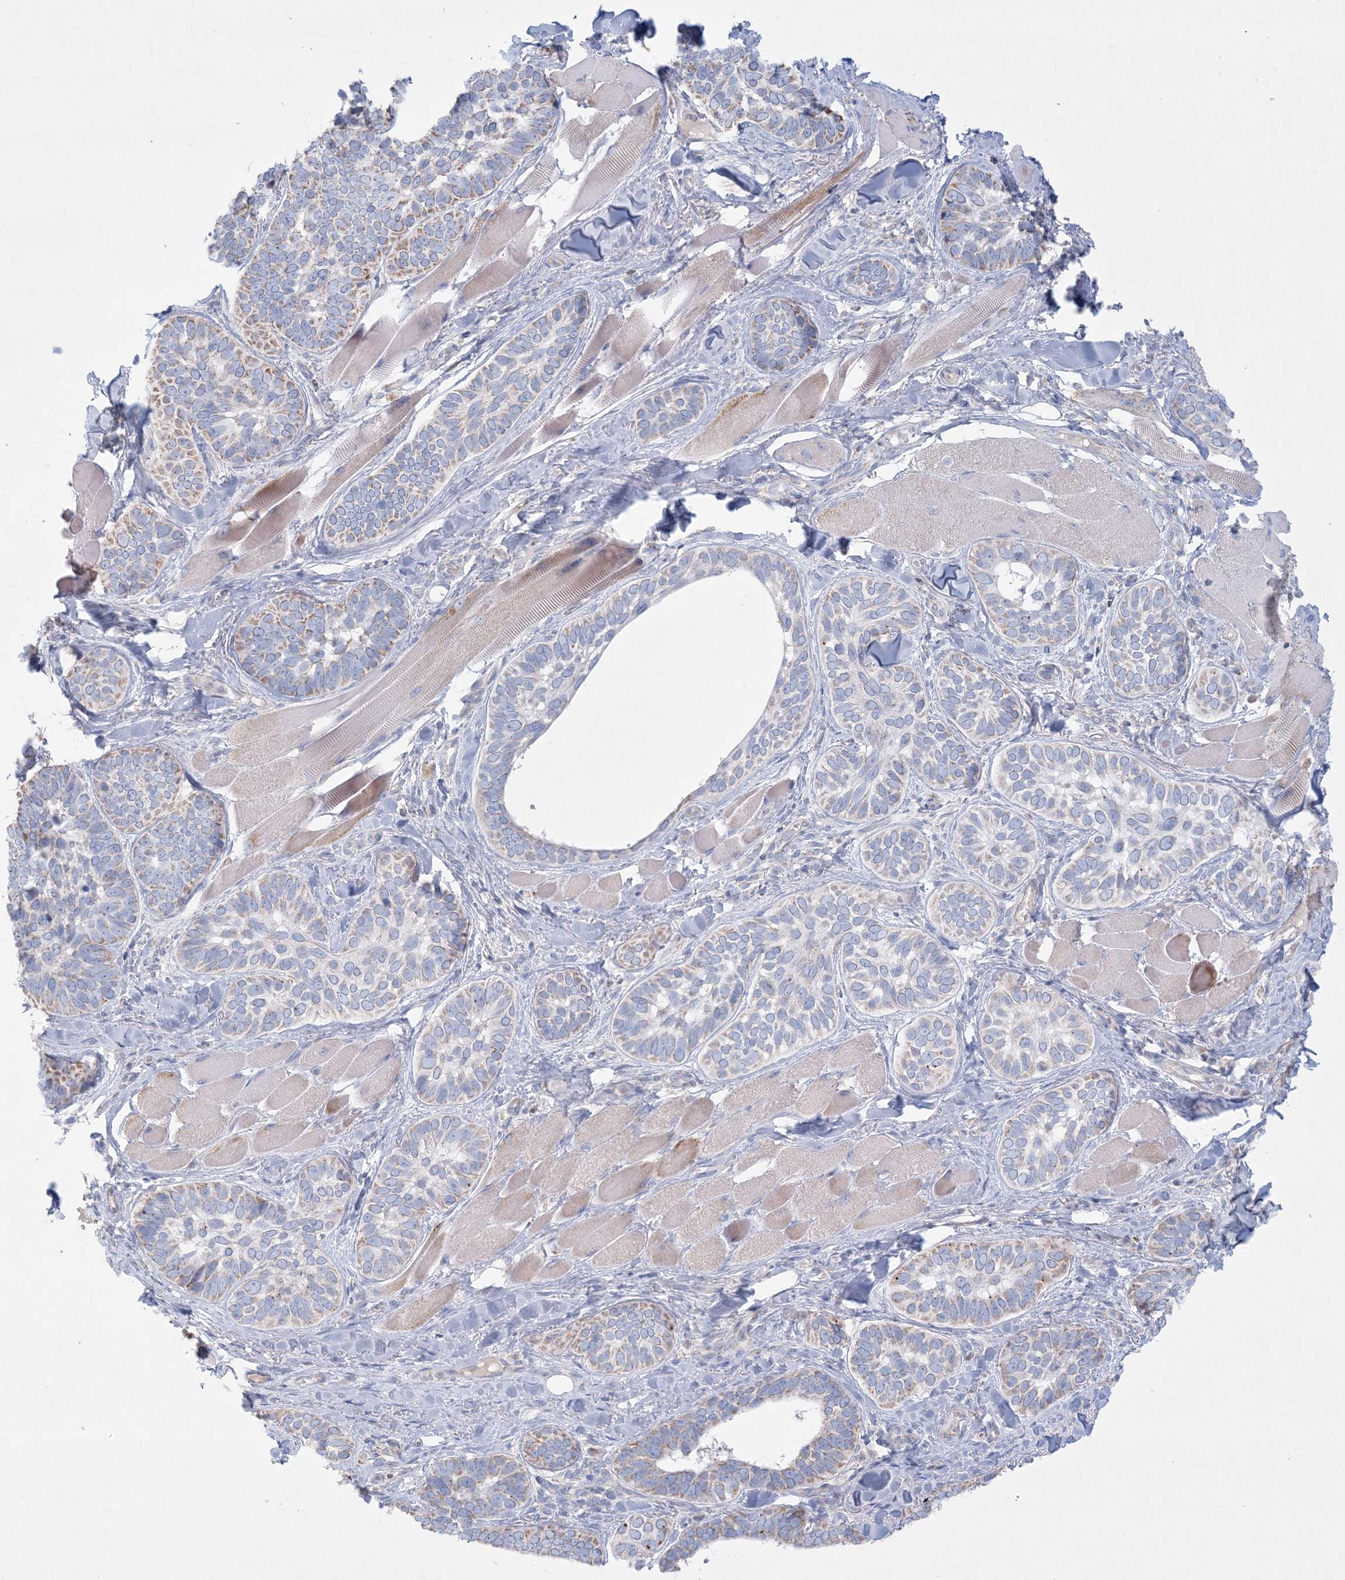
{"staining": {"intensity": "moderate", "quantity": "<25%", "location": "cytoplasmic/membranous"}, "tissue": "skin cancer", "cell_type": "Tumor cells", "image_type": "cancer", "snomed": [{"axis": "morphology", "description": "Basal cell carcinoma"}, {"axis": "topography", "description": "Skin"}], "caption": "Skin cancer (basal cell carcinoma) stained with a protein marker shows moderate staining in tumor cells.", "gene": "KCTD6", "patient": {"sex": "male", "age": 62}}